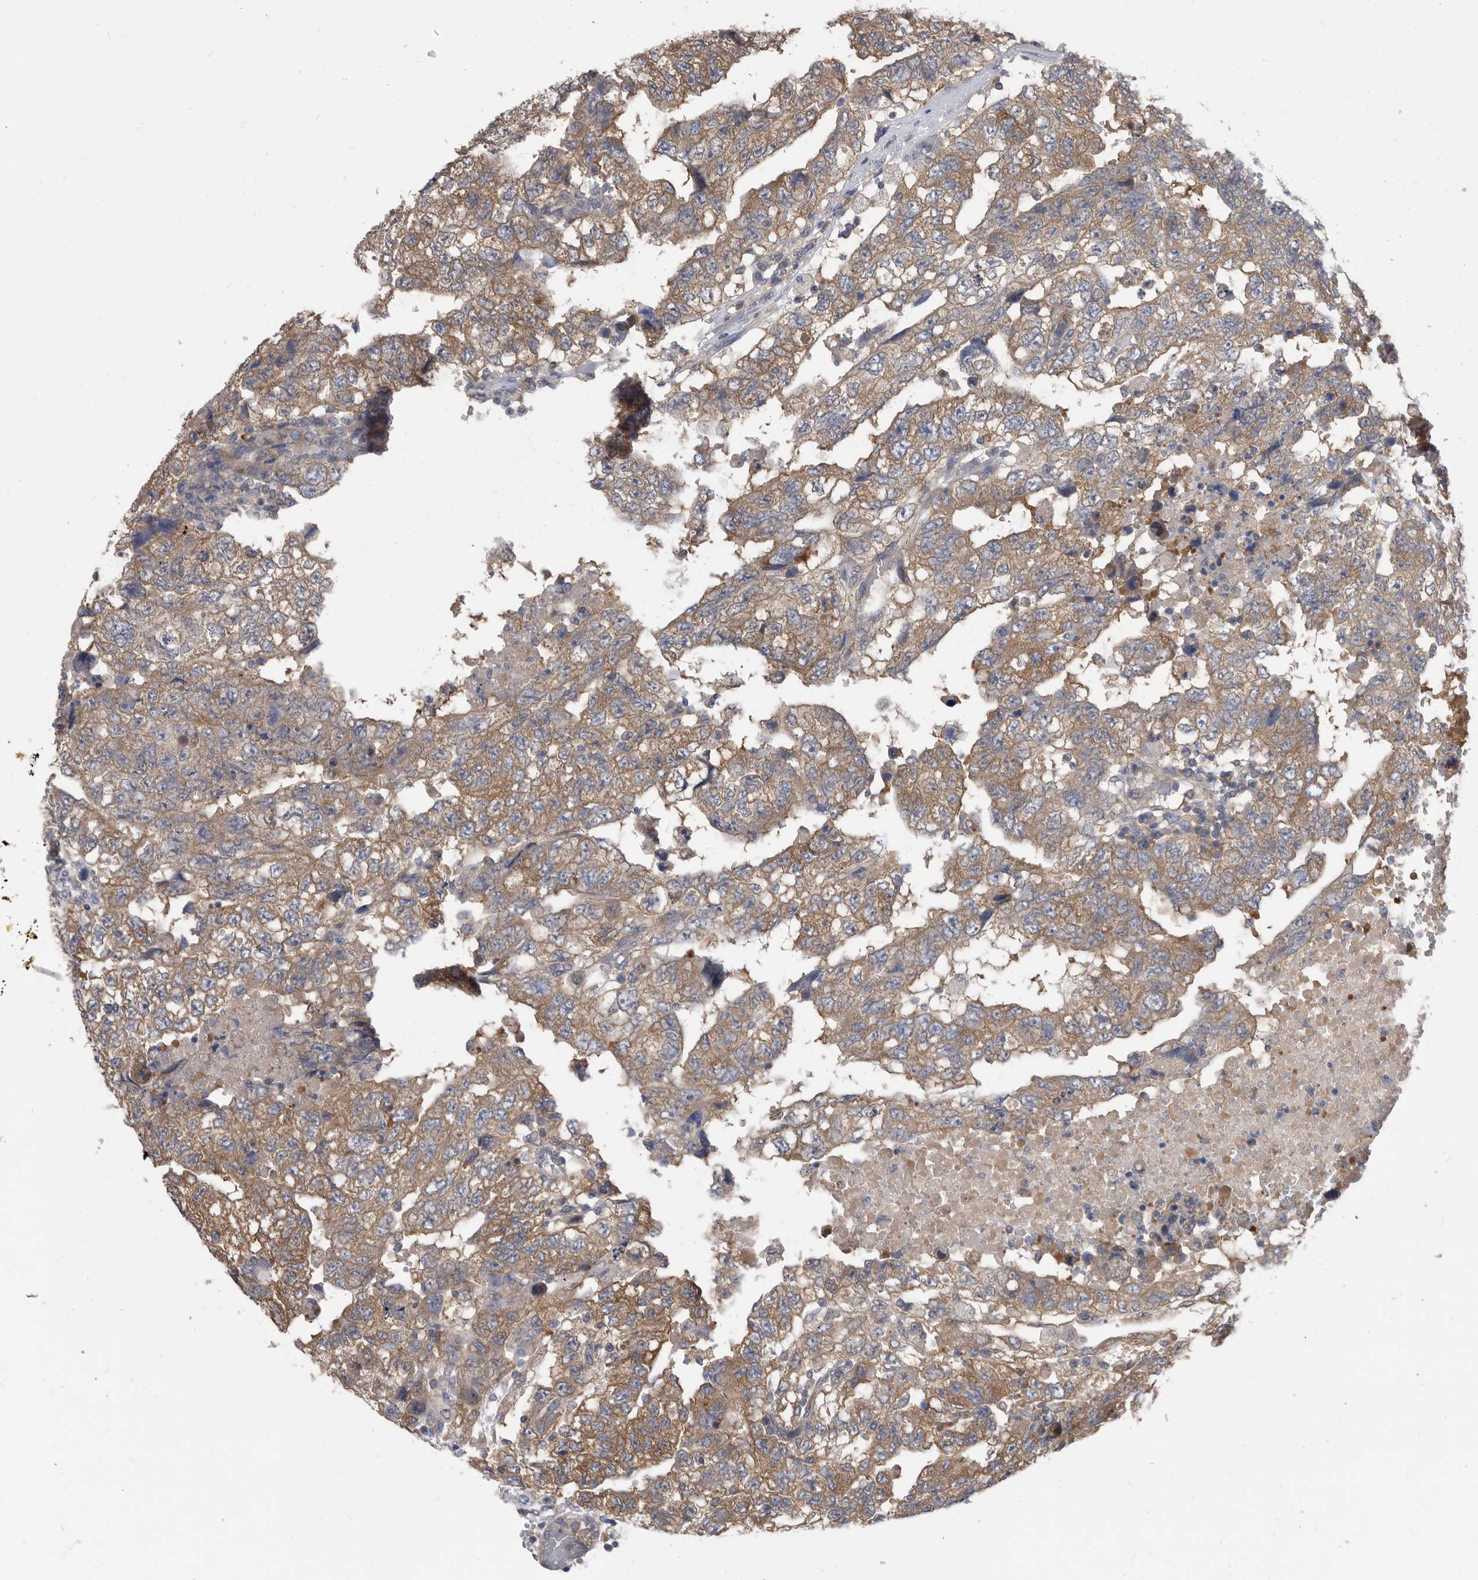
{"staining": {"intensity": "moderate", "quantity": ">75%", "location": "cytoplasmic/membranous"}, "tissue": "testis cancer", "cell_type": "Tumor cells", "image_type": "cancer", "snomed": [{"axis": "morphology", "description": "Carcinoma, Embryonal, NOS"}, {"axis": "topography", "description": "Testis"}], "caption": "This histopathology image reveals IHC staining of testis cancer (embryonal carcinoma), with medium moderate cytoplasmic/membranous staining in about >75% of tumor cells.", "gene": "CCT4", "patient": {"sex": "male", "age": 36}}